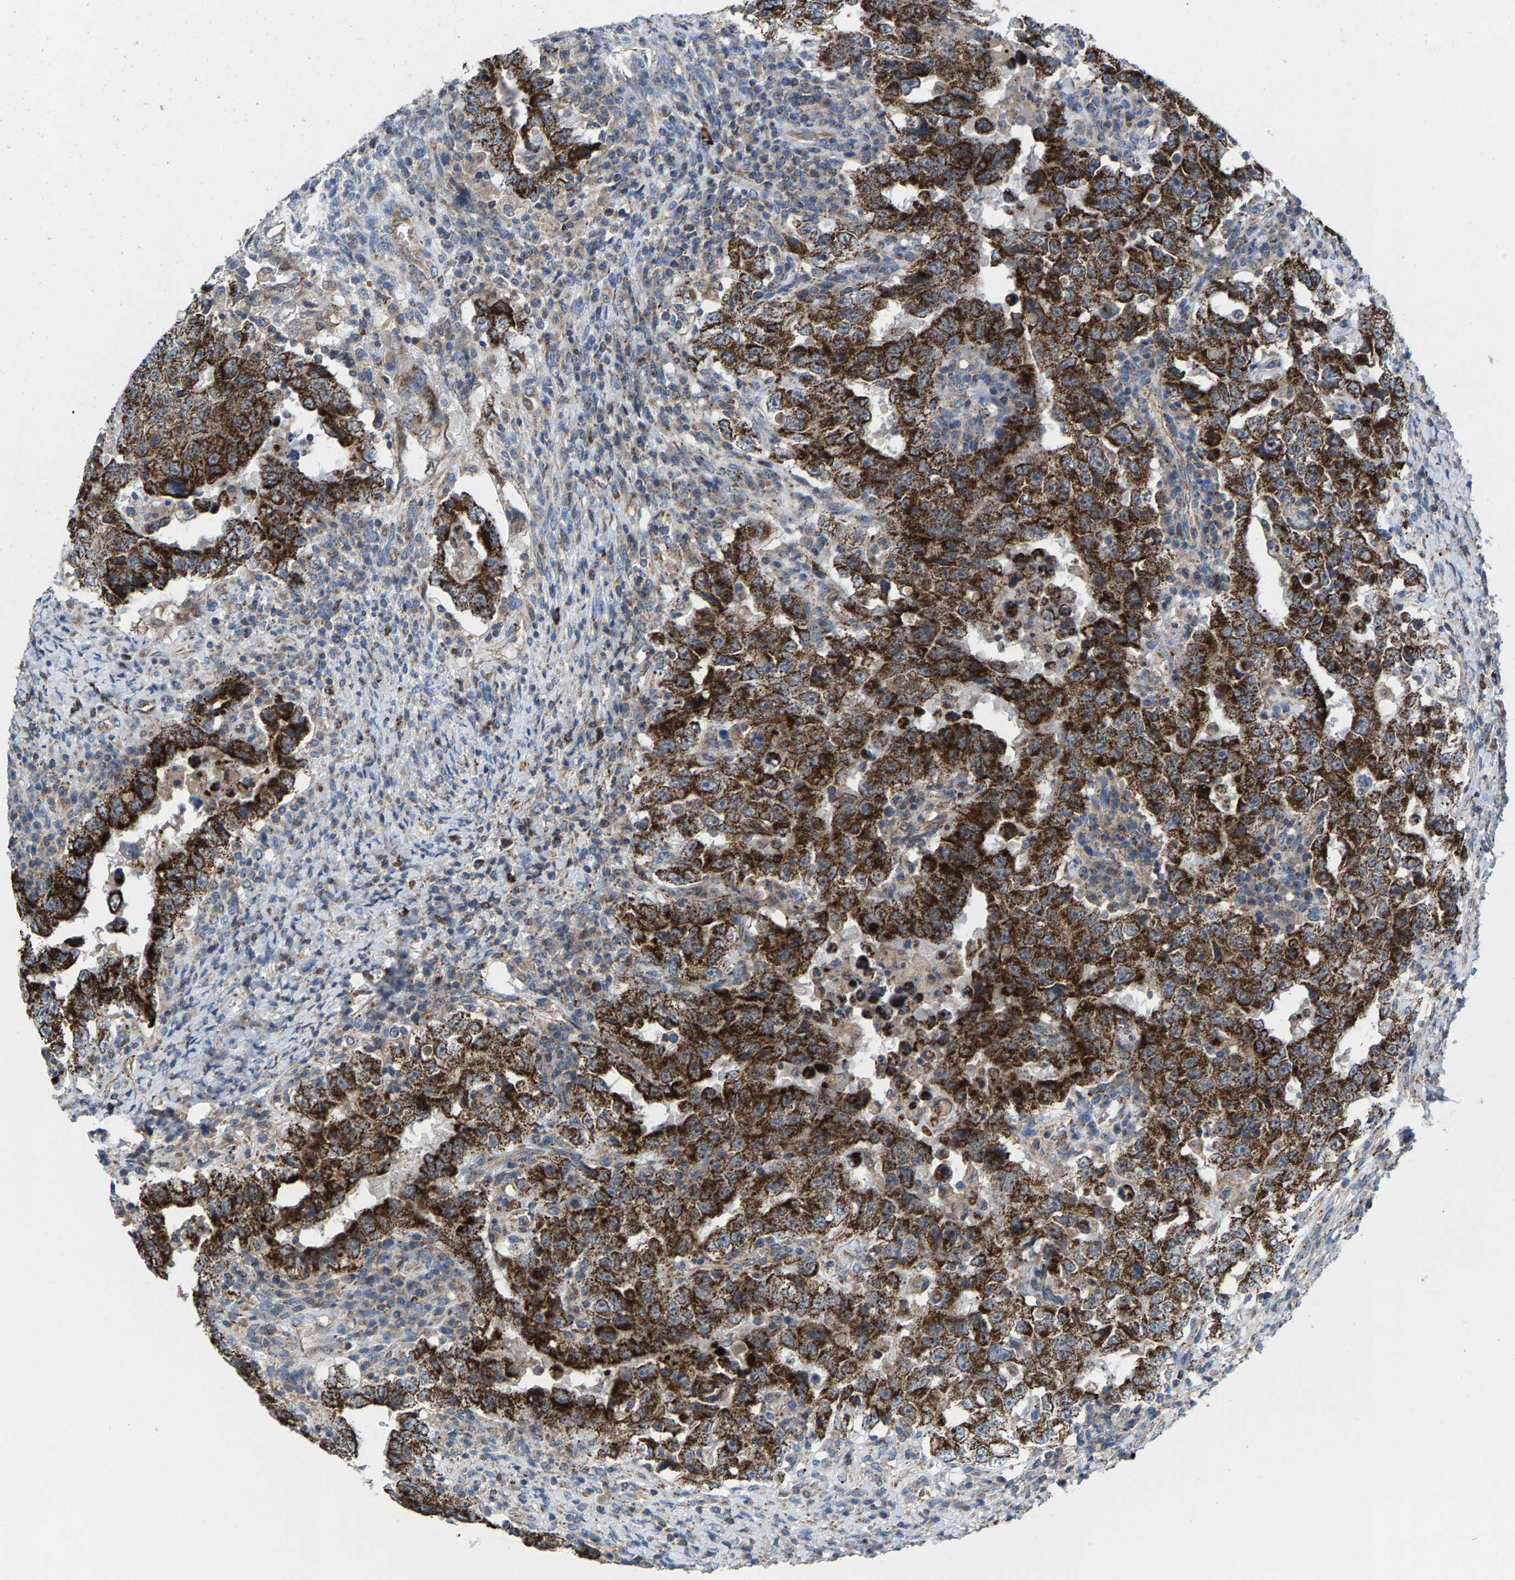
{"staining": {"intensity": "strong", "quantity": ">75%", "location": "cytoplasmic/membranous"}, "tissue": "testis cancer", "cell_type": "Tumor cells", "image_type": "cancer", "snomed": [{"axis": "morphology", "description": "Carcinoma, Embryonal, NOS"}, {"axis": "topography", "description": "Testis"}], "caption": "Immunohistochemistry (IHC) of human testis cancer (embryonal carcinoma) exhibits high levels of strong cytoplasmic/membranous expression in approximately >75% of tumor cells.", "gene": "MRM1", "patient": {"sex": "male", "age": 26}}